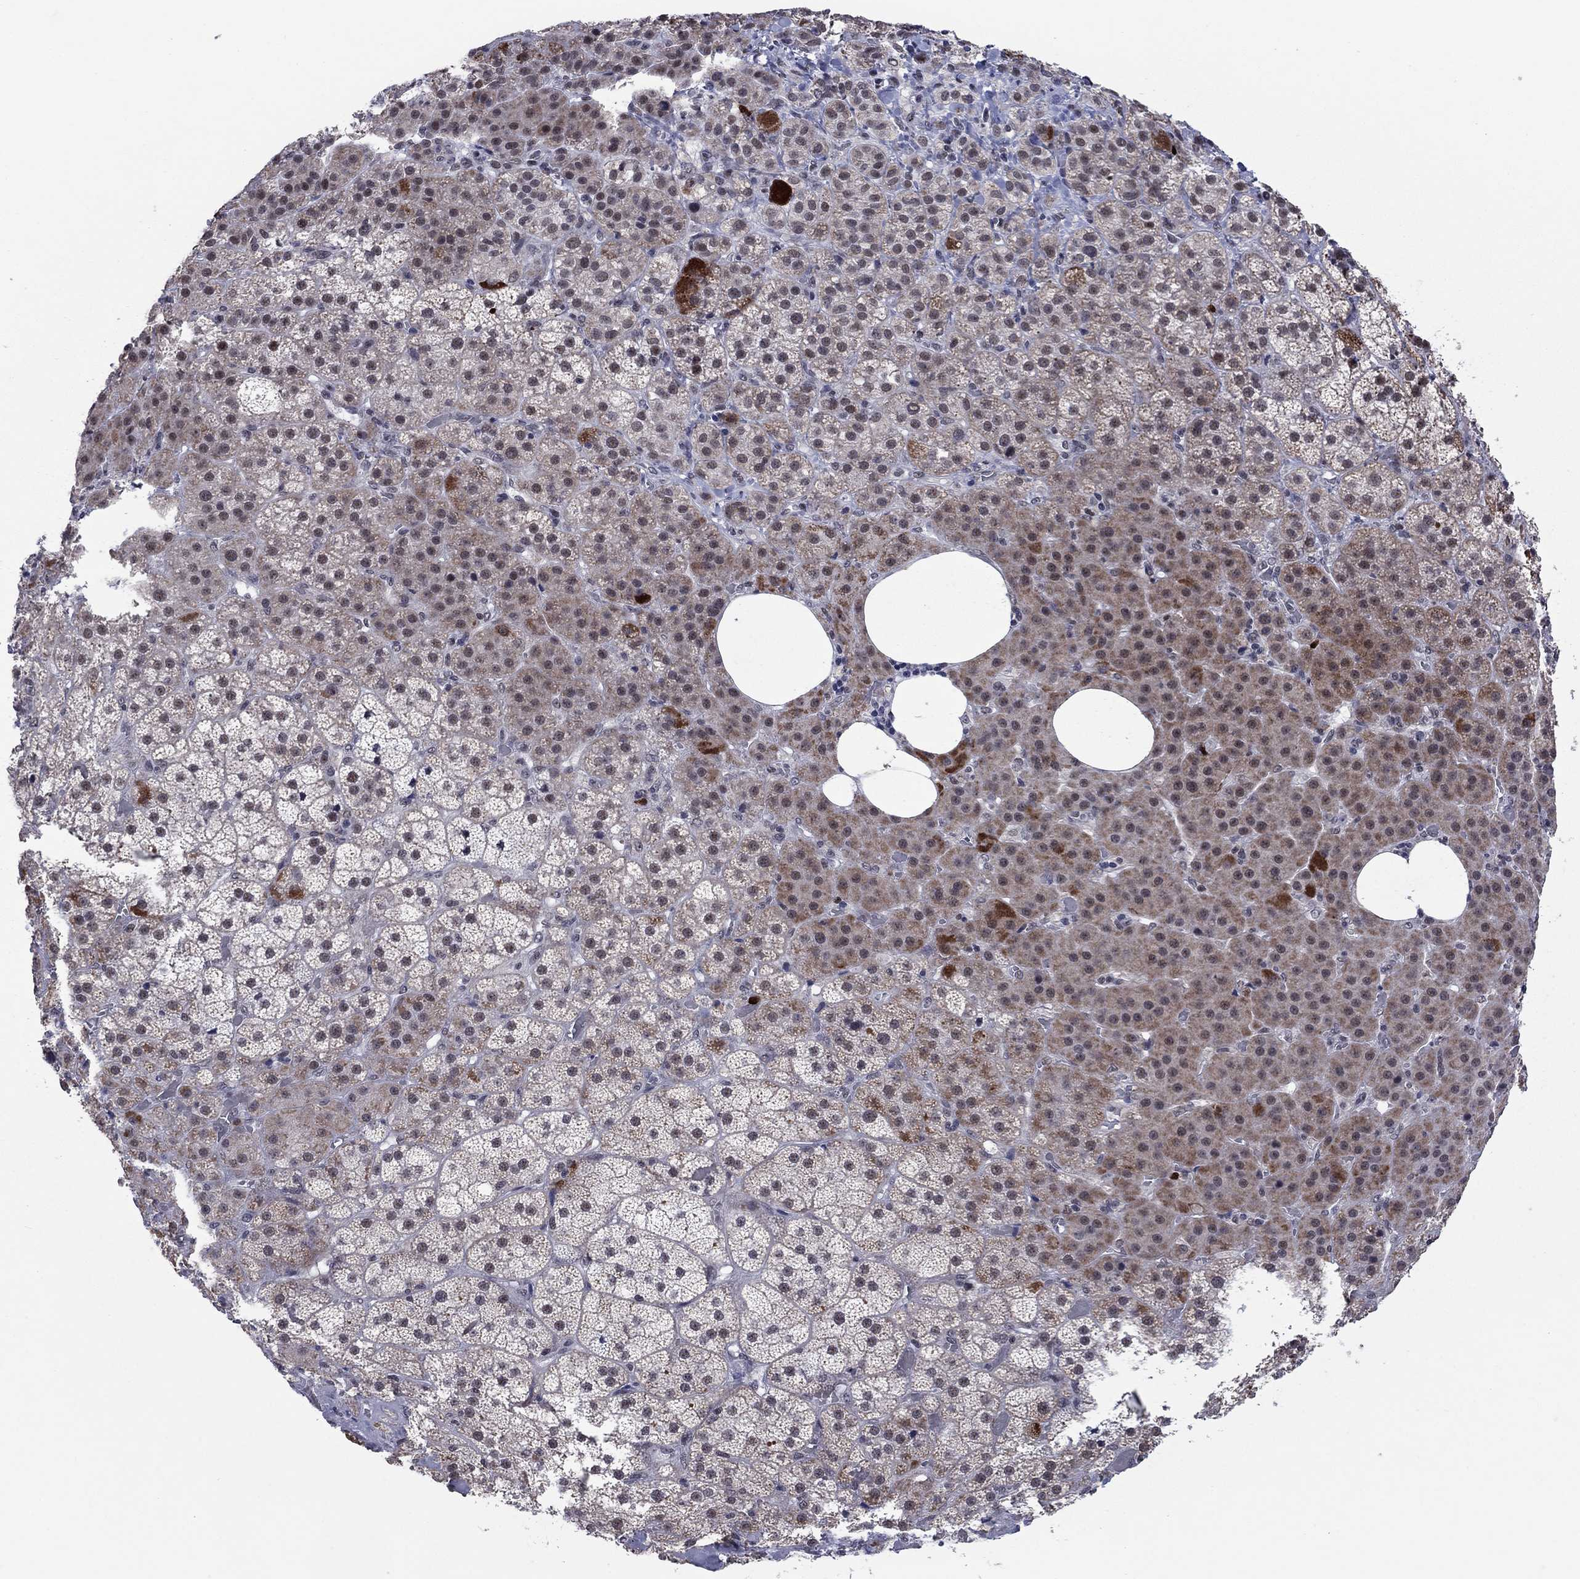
{"staining": {"intensity": "moderate", "quantity": "25%-75%", "location": "cytoplasmic/membranous"}, "tissue": "adrenal gland", "cell_type": "Glandular cells", "image_type": "normal", "snomed": [{"axis": "morphology", "description": "Normal tissue, NOS"}, {"axis": "topography", "description": "Adrenal gland"}], "caption": "Moderate cytoplasmic/membranous expression is appreciated in approximately 25%-75% of glandular cells in benign adrenal gland.", "gene": "CDCA5", "patient": {"sex": "male", "age": 57}}